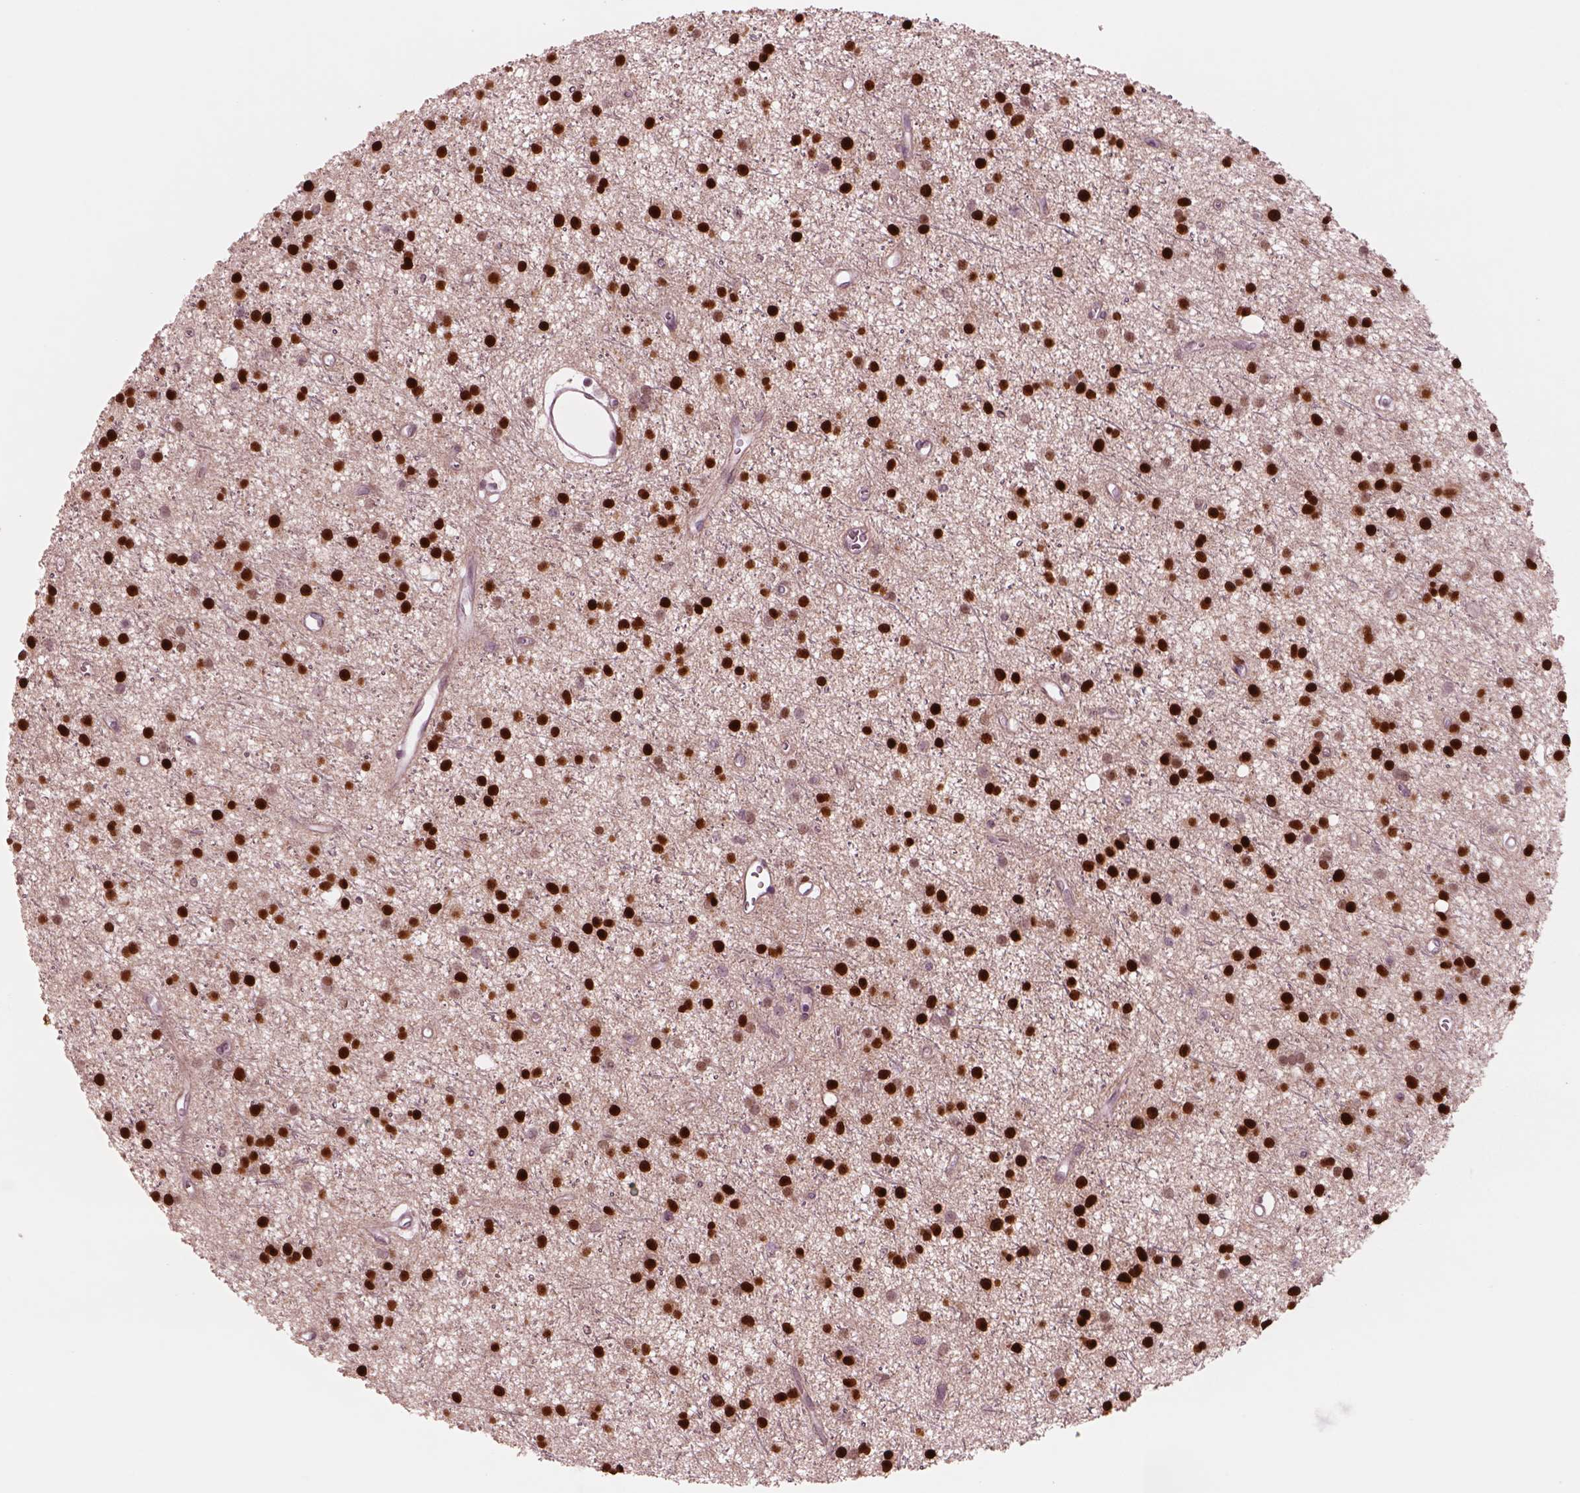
{"staining": {"intensity": "strong", "quantity": ">75%", "location": "nuclear"}, "tissue": "glioma", "cell_type": "Tumor cells", "image_type": "cancer", "snomed": [{"axis": "morphology", "description": "Glioma, malignant, Low grade"}, {"axis": "topography", "description": "Brain"}], "caption": "This histopathology image displays glioma stained with immunohistochemistry to label a protein in brown. The nuclear of tumor cells show strong positivity for the protein. Nuclei are counter-stained blue.", "gene": "SOX9", "patient": {"sex": "male", "age": 27}}